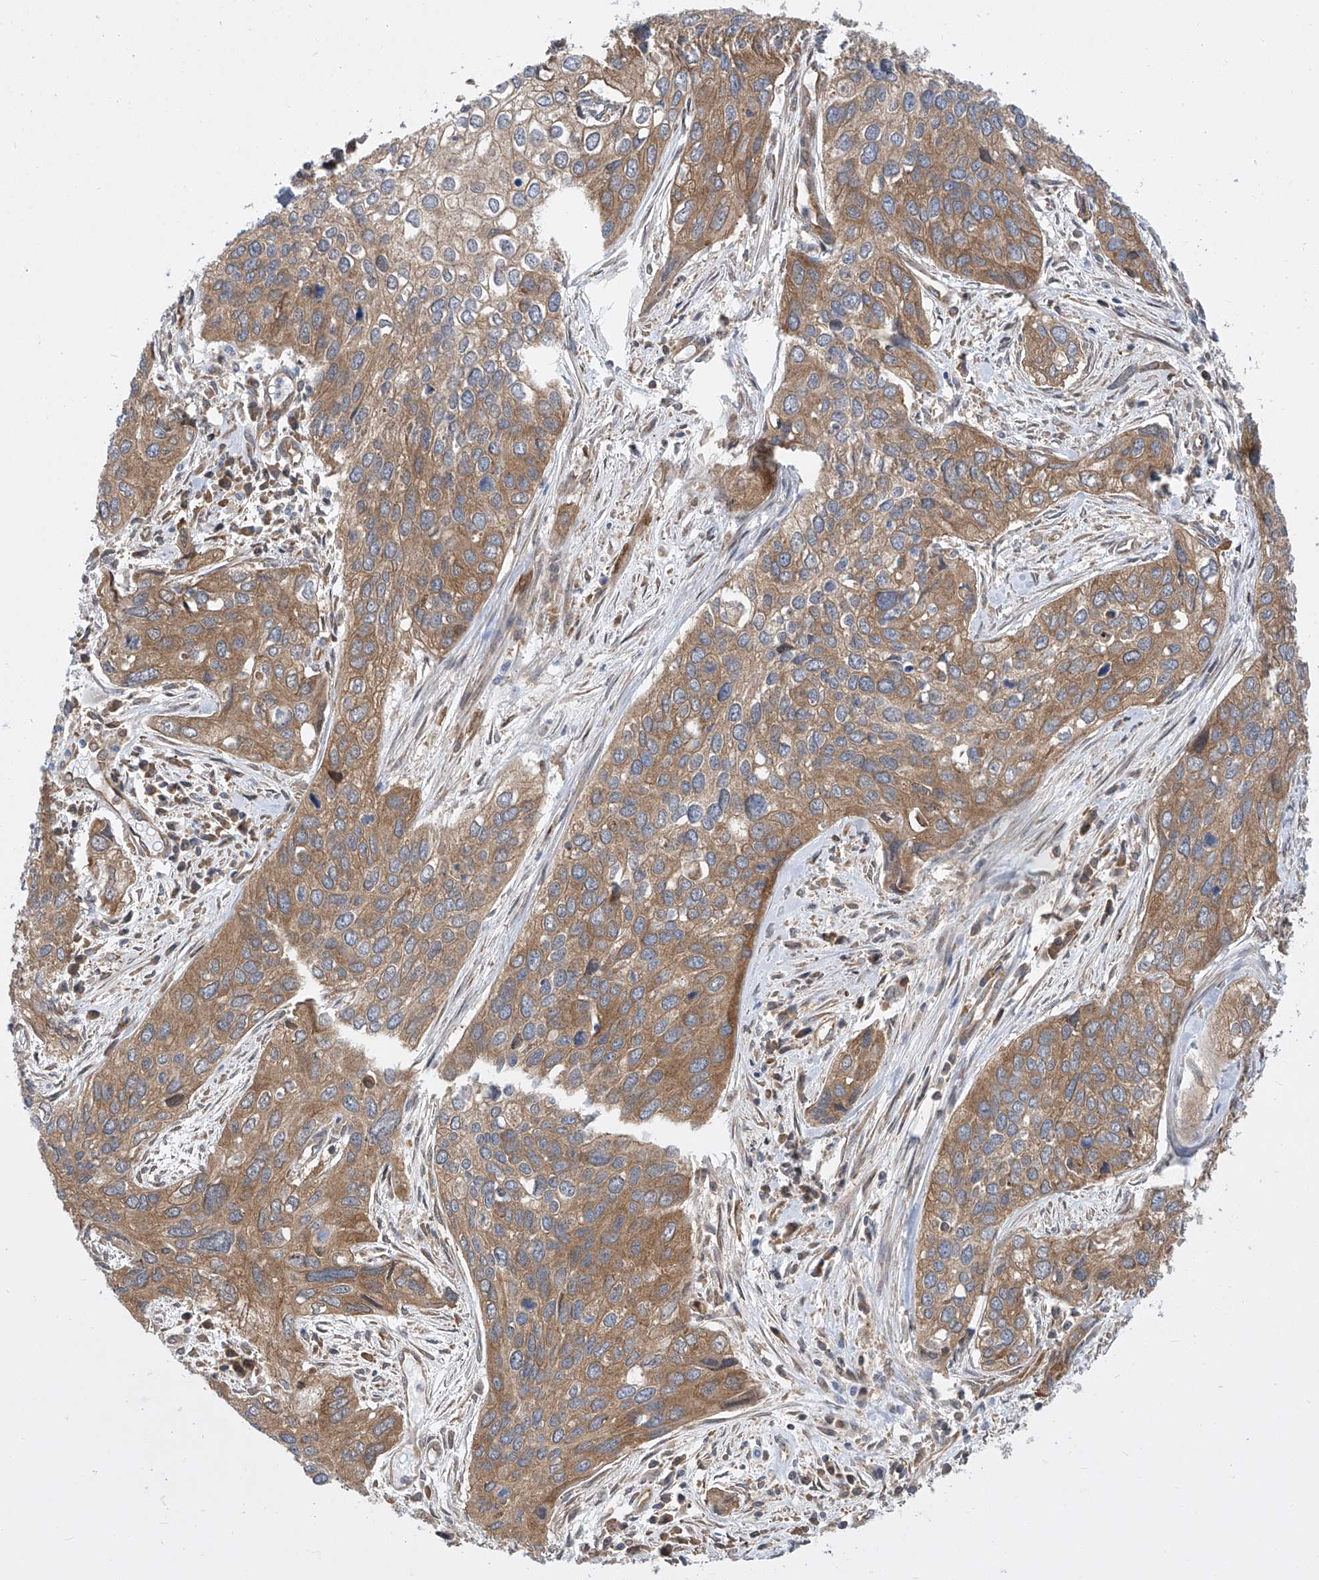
{"staining": {"intensity": "moderate", "quantity": ">75%", "location": "cytoplasmic/membranous"}, "tissue": "cervical cancer", "cell_type": "Tumor cells", "image_type": "cancer", "snomed": [{"axis": "morphology", "description": "Squamous cell carcinoma, NOS"}, {"axis": "topography", "description": "Cervix"}], "caption": "Protein staining of cervical cancer tissue displays moderate cytoplasmic/membranous positivity in about >75% of tumor cells.", "gene": "EIF3M", "patient": {"sex": "female", "age": 55}}